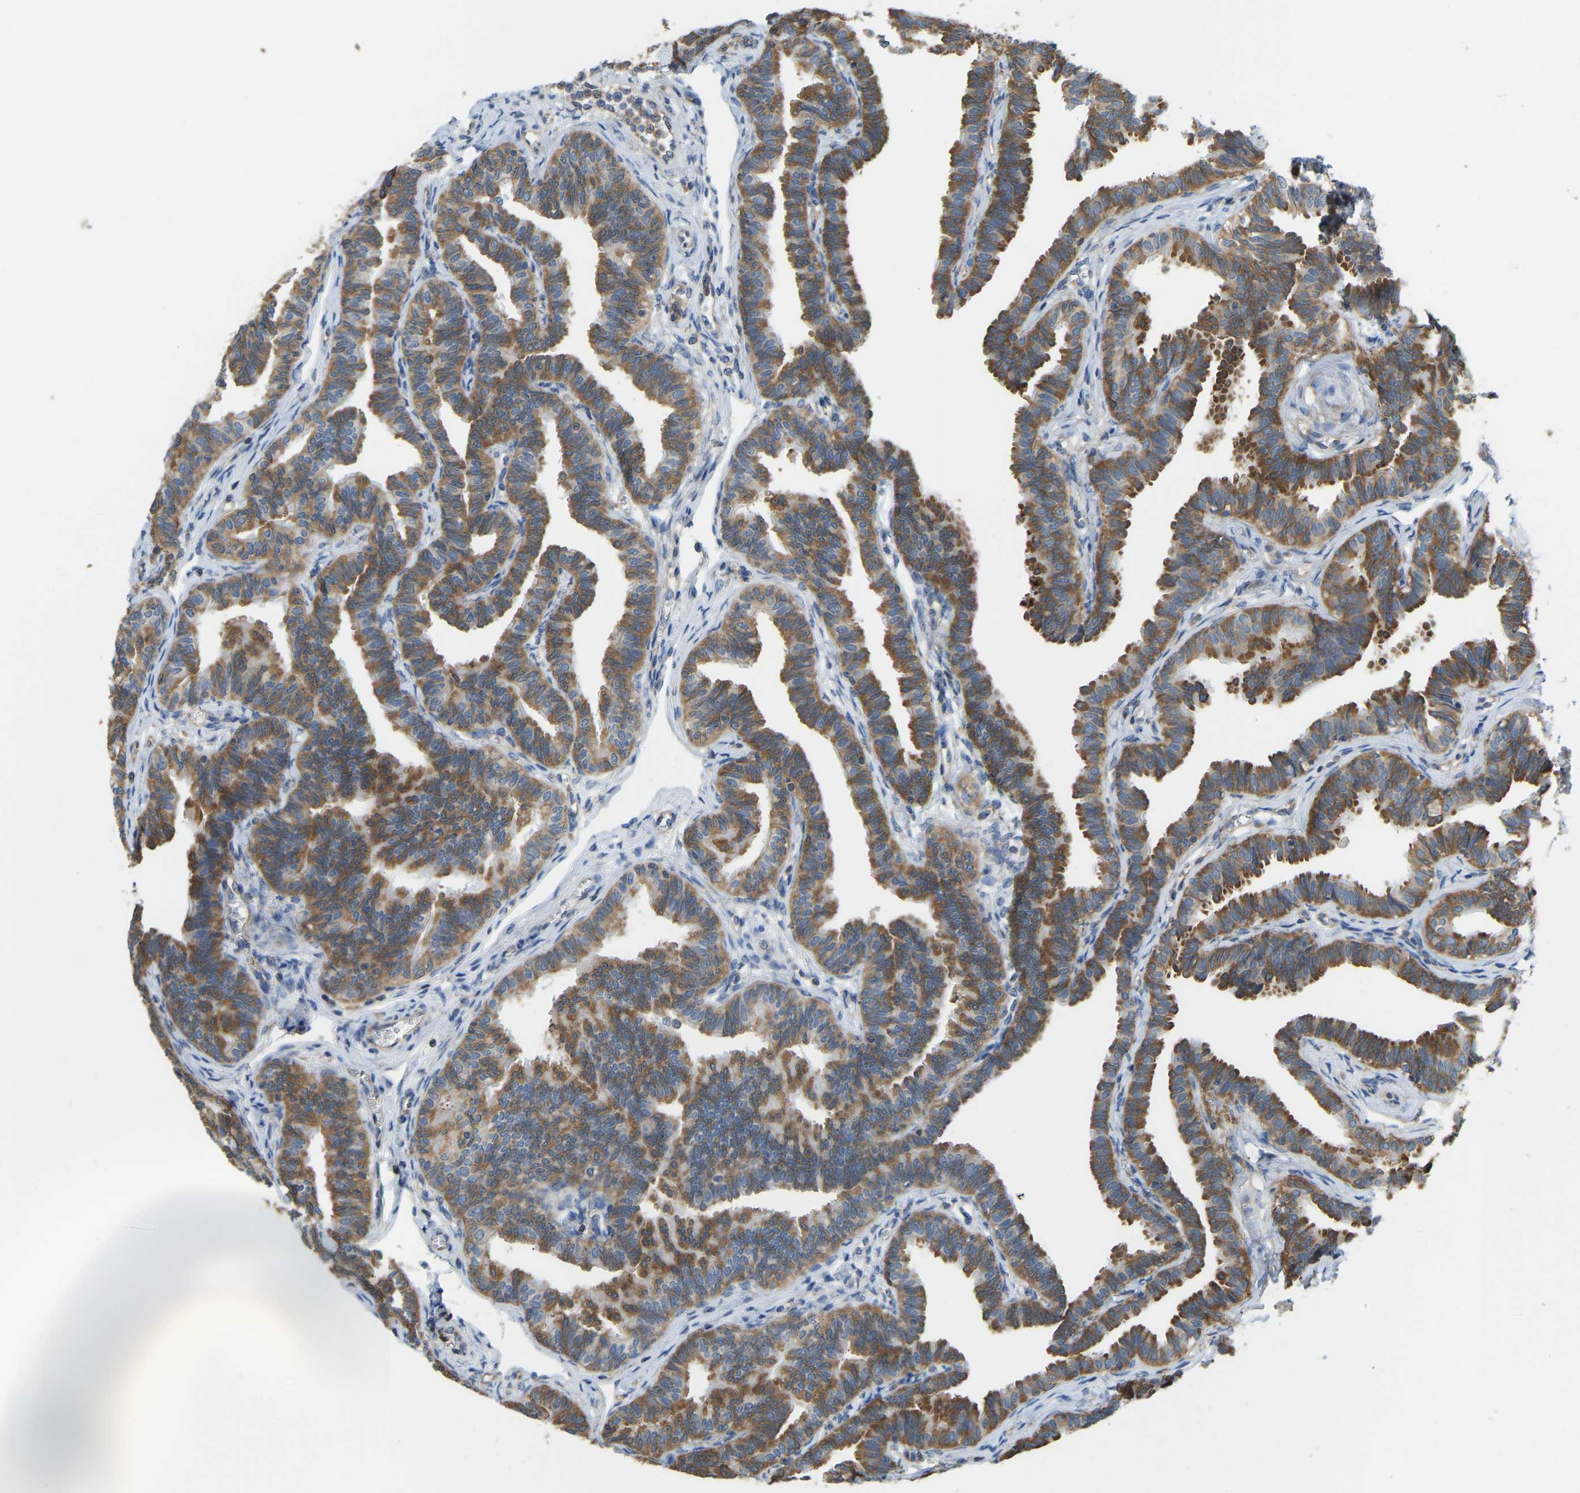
{"staining": {"intensity": "moderate", "quantity": ">75%", "location": "cytoplasmic/membranous"}, "tissue": "fallopian tube", "cell_type": "Glandular cells", "image_type": "normal", "snomed": [{"axis": "morphology", "description": "Normal tissue, NOS"}, {"axis": "topography", "description": "Fallopian tube"}, {"axis": "topography", "description": "Ovary"}], "caption": "Immunohistochemistry (IHC) photomicrograph of benign human fallopian tube stained for a protein (brown), which reveals medium levels of moderate cytoplasmic/membranous staining in about >75% of glandular cells.", "gene": "RPS6KB2", "patient": {"sex": "female", "age": 23}}